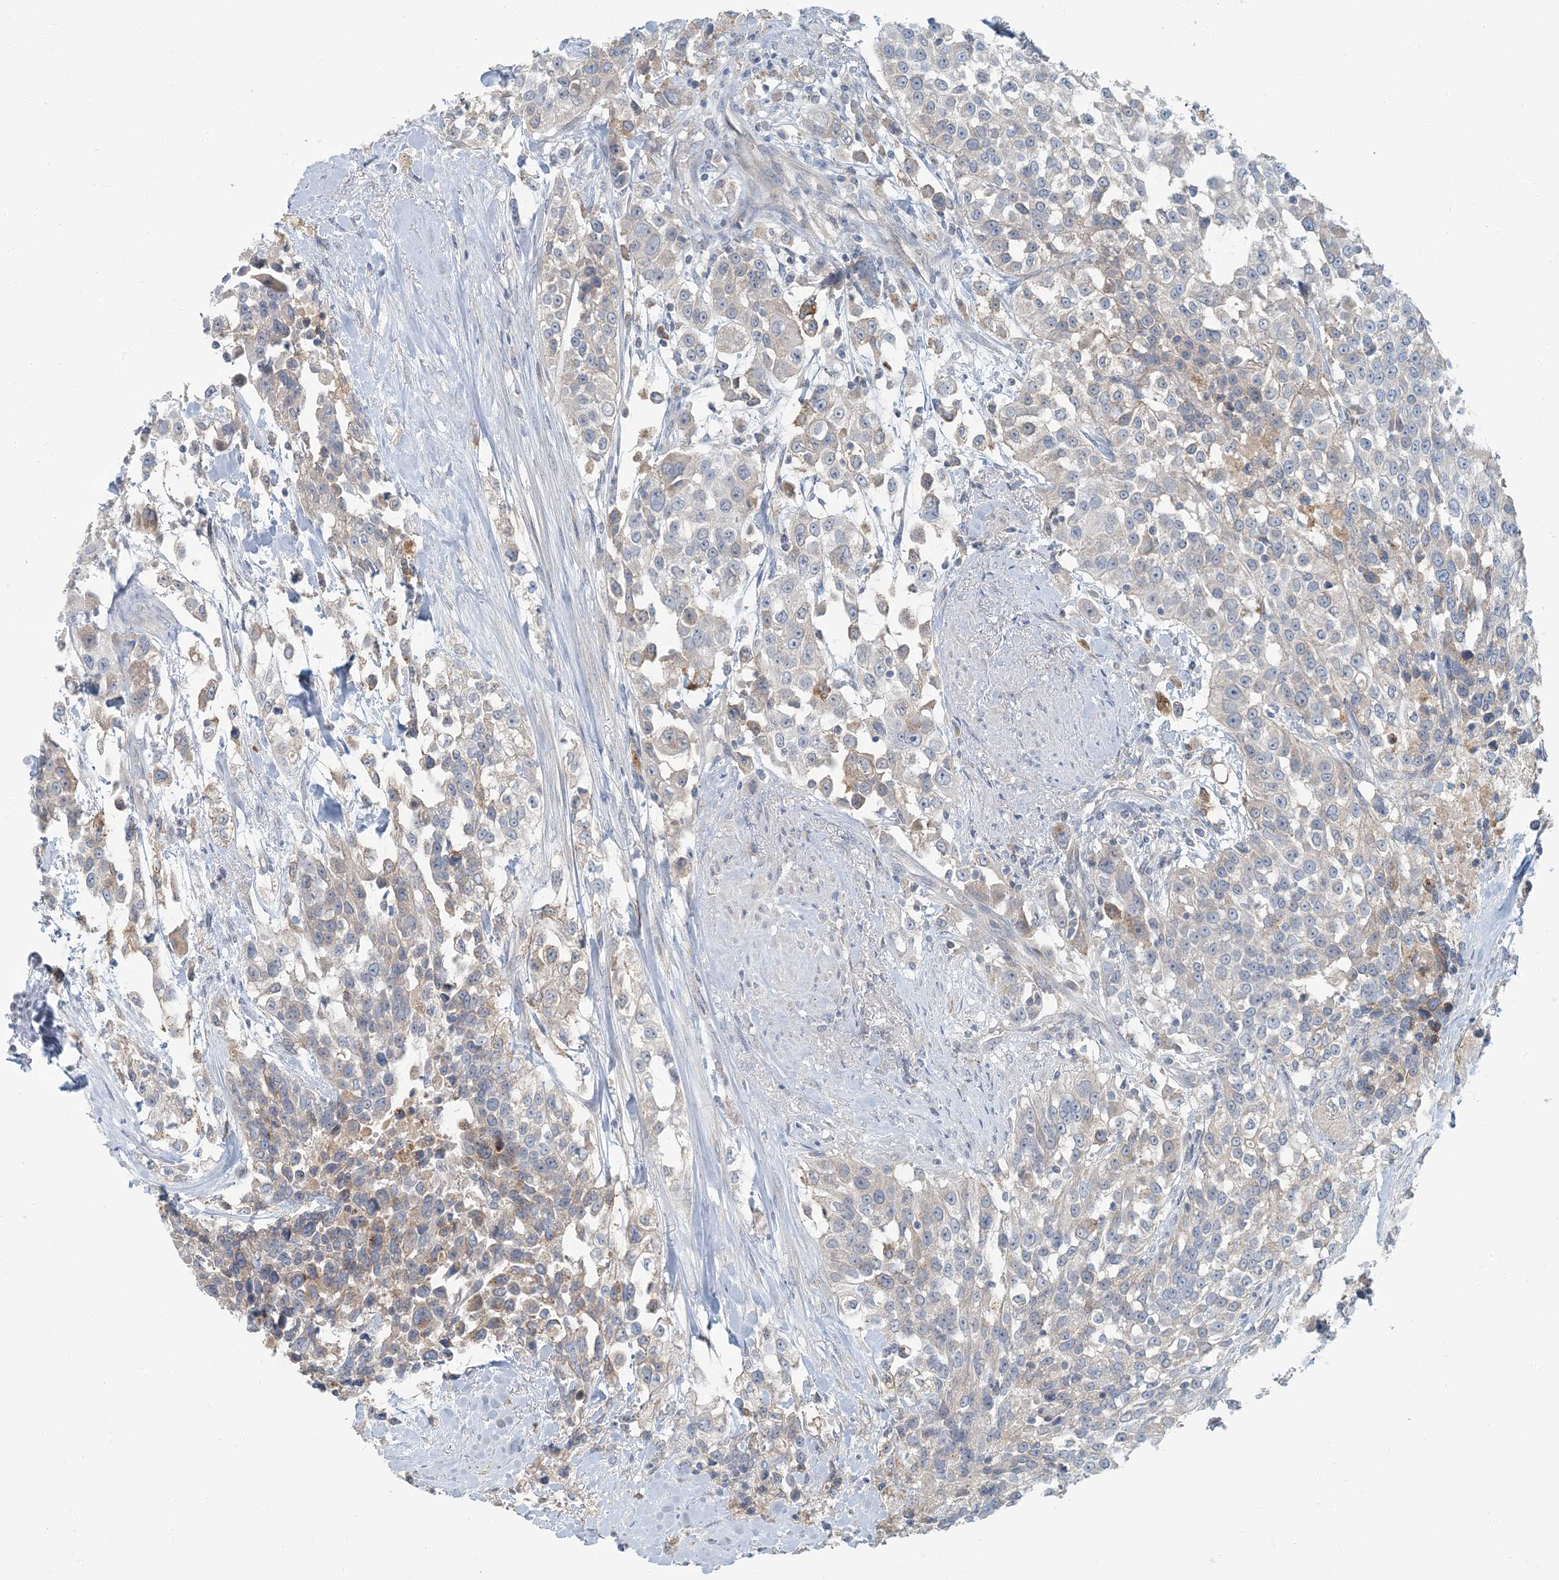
{"staining": {"intensity": "negative", "quantity": "none", "location": "none"}, "tissue": "urothelial cancer", "cell_type": "Tumor cells", "image_type": "cancer", "snomed": [{"axis": "morphology", "description": "Urothelial carcinoma, High grade"}, {"axis": "topography", "description": "Urinary bladder"}], "caption": "DAB (3,3'-diaminobenzidine) immunohistochemical staining of human urothelial carcinoma (high-grade) demonstrates no significant expression in tumor cells.", "gene": "EPHA4", "patient": {"sex": "female", "age": 80}}